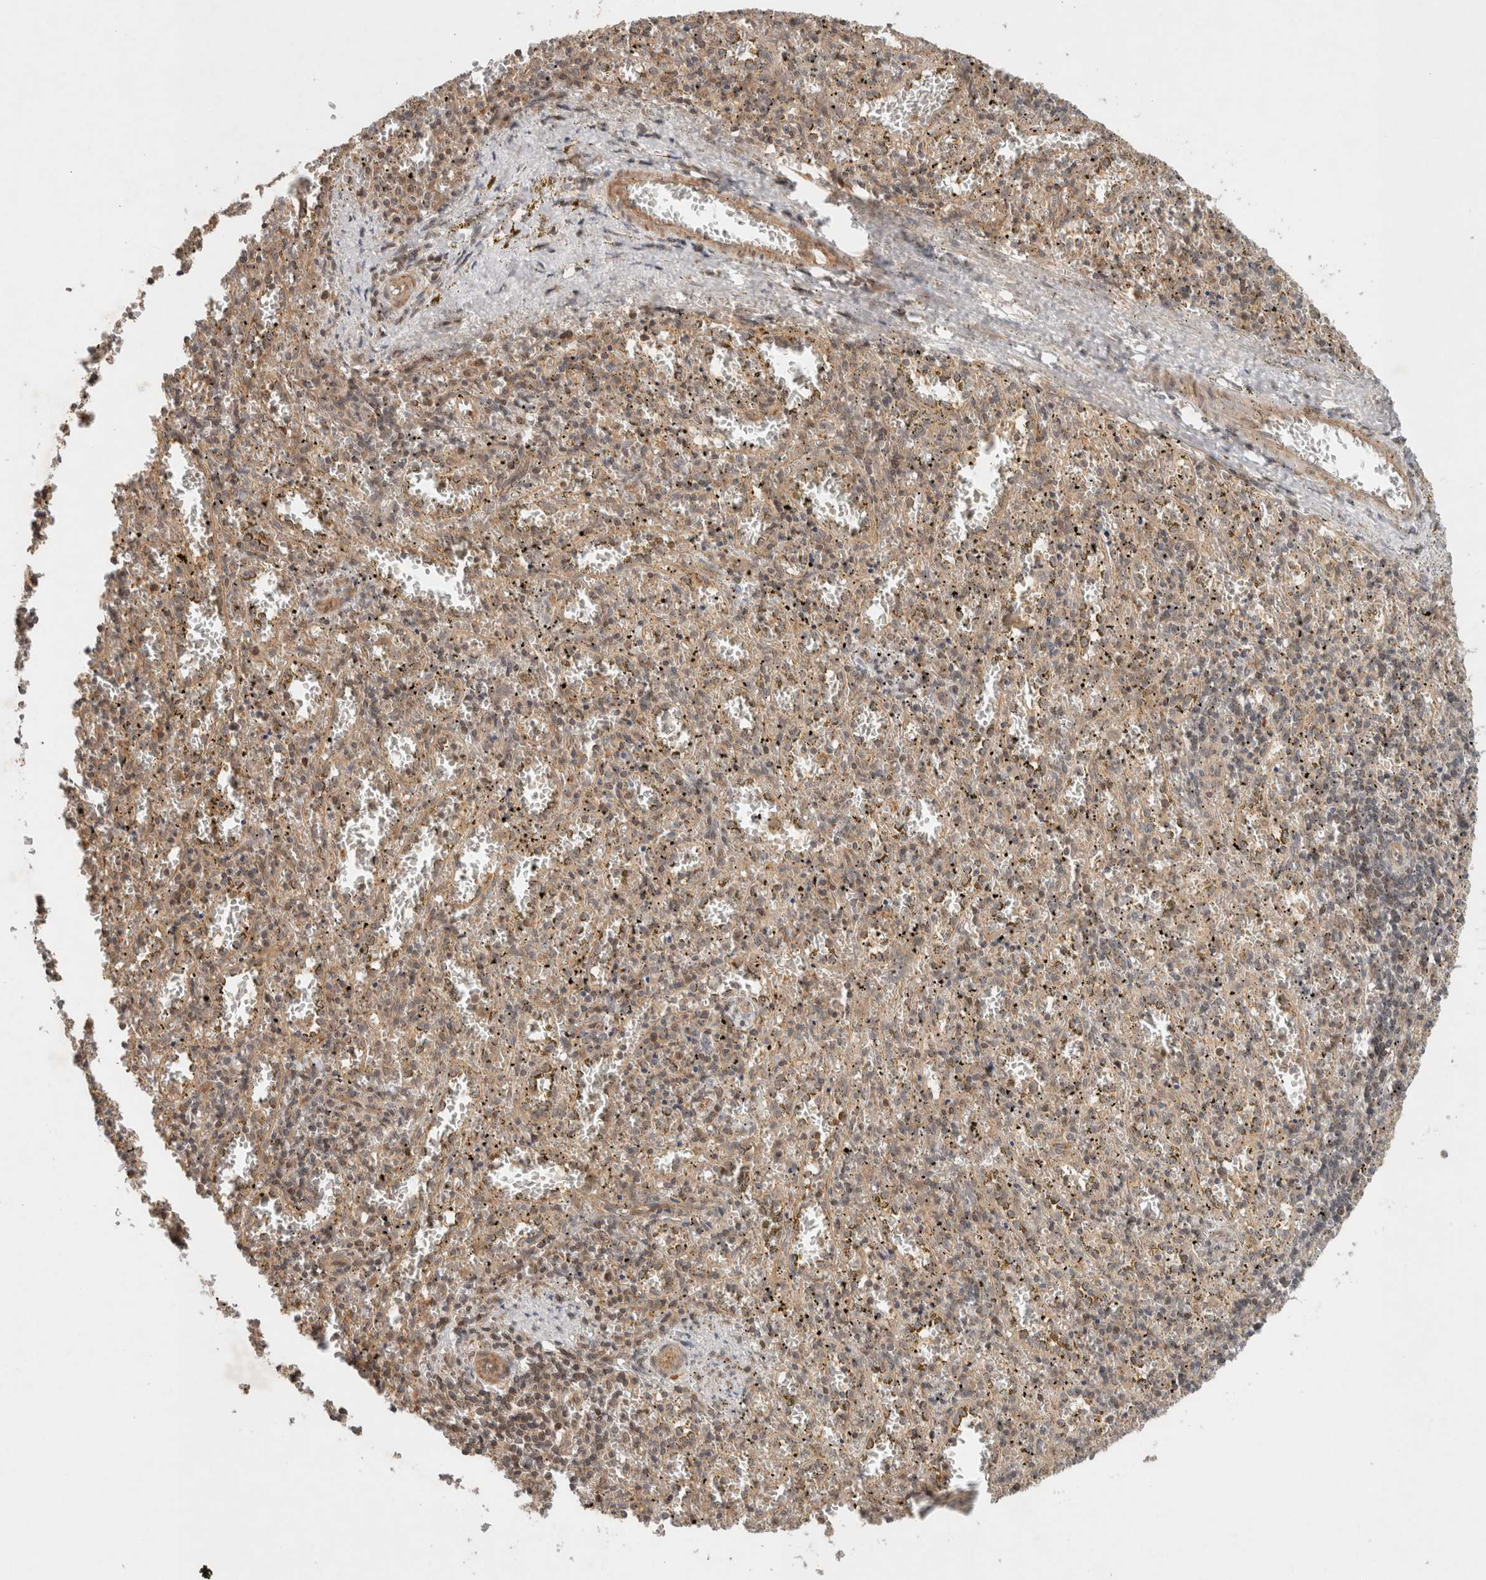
{"staining": {"intensity": "weak", "quantity": "25%-75%", "location": "cytoplasmic/membranous"}, "tissue": "spleen", "cell_type": "Cells in red pulp", "image_type": "normal", "snomed": [{"axis": "morphology", "description": "Normal tissue, NOS"}, {"axis": "topography", "description": "Spleen"}], "caption": "A brown stain shows weak cytoplasmic/membranous staining of a protein in cells in red pulp of normal human spleen.", "gene": "CAAP1", "patient": {"sex": "male", "age": 11}}